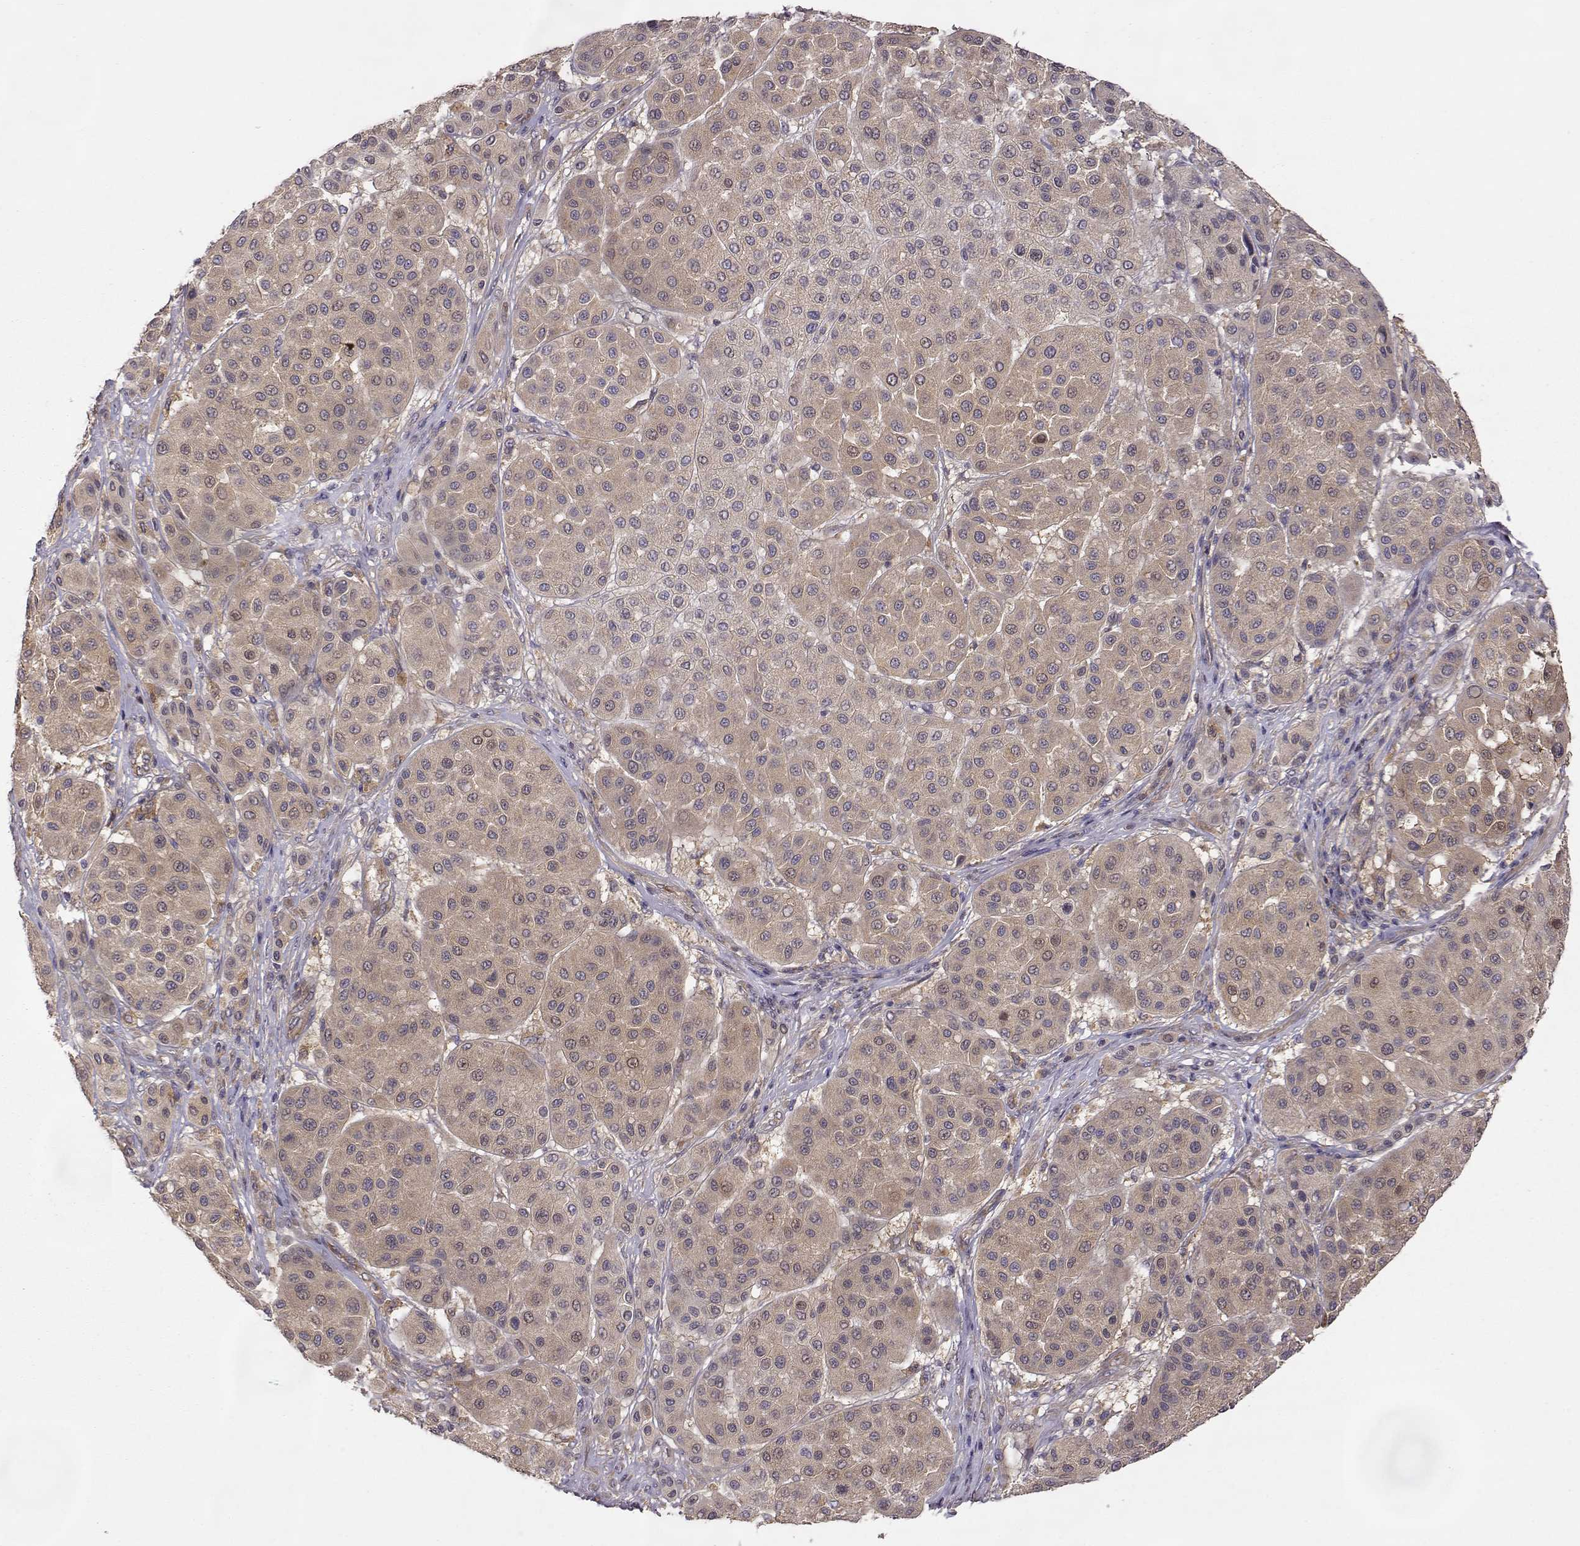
{"staining": {"intensity": "weak", "quantity": ">75%", "location": "cytoplasmic/membranous"}, "tissue": "melanoma", "cell_type": "Tumor cells", "image_type": "cancer", "snomed": [{"axis": "morphology", "description": "Malignant melanoma, Metastatic site"}, {"axis": "topography", "description": "Smooth muscle"}], "caption": "Approximately >75% of tumor cells in human melanoma demonstrate weak cytoplasmic/membranous protein positivity as visualized by brown immunohistochemical staining.", "gene": "CRIM1", "patient": {"sex": "male", "age": 41}}